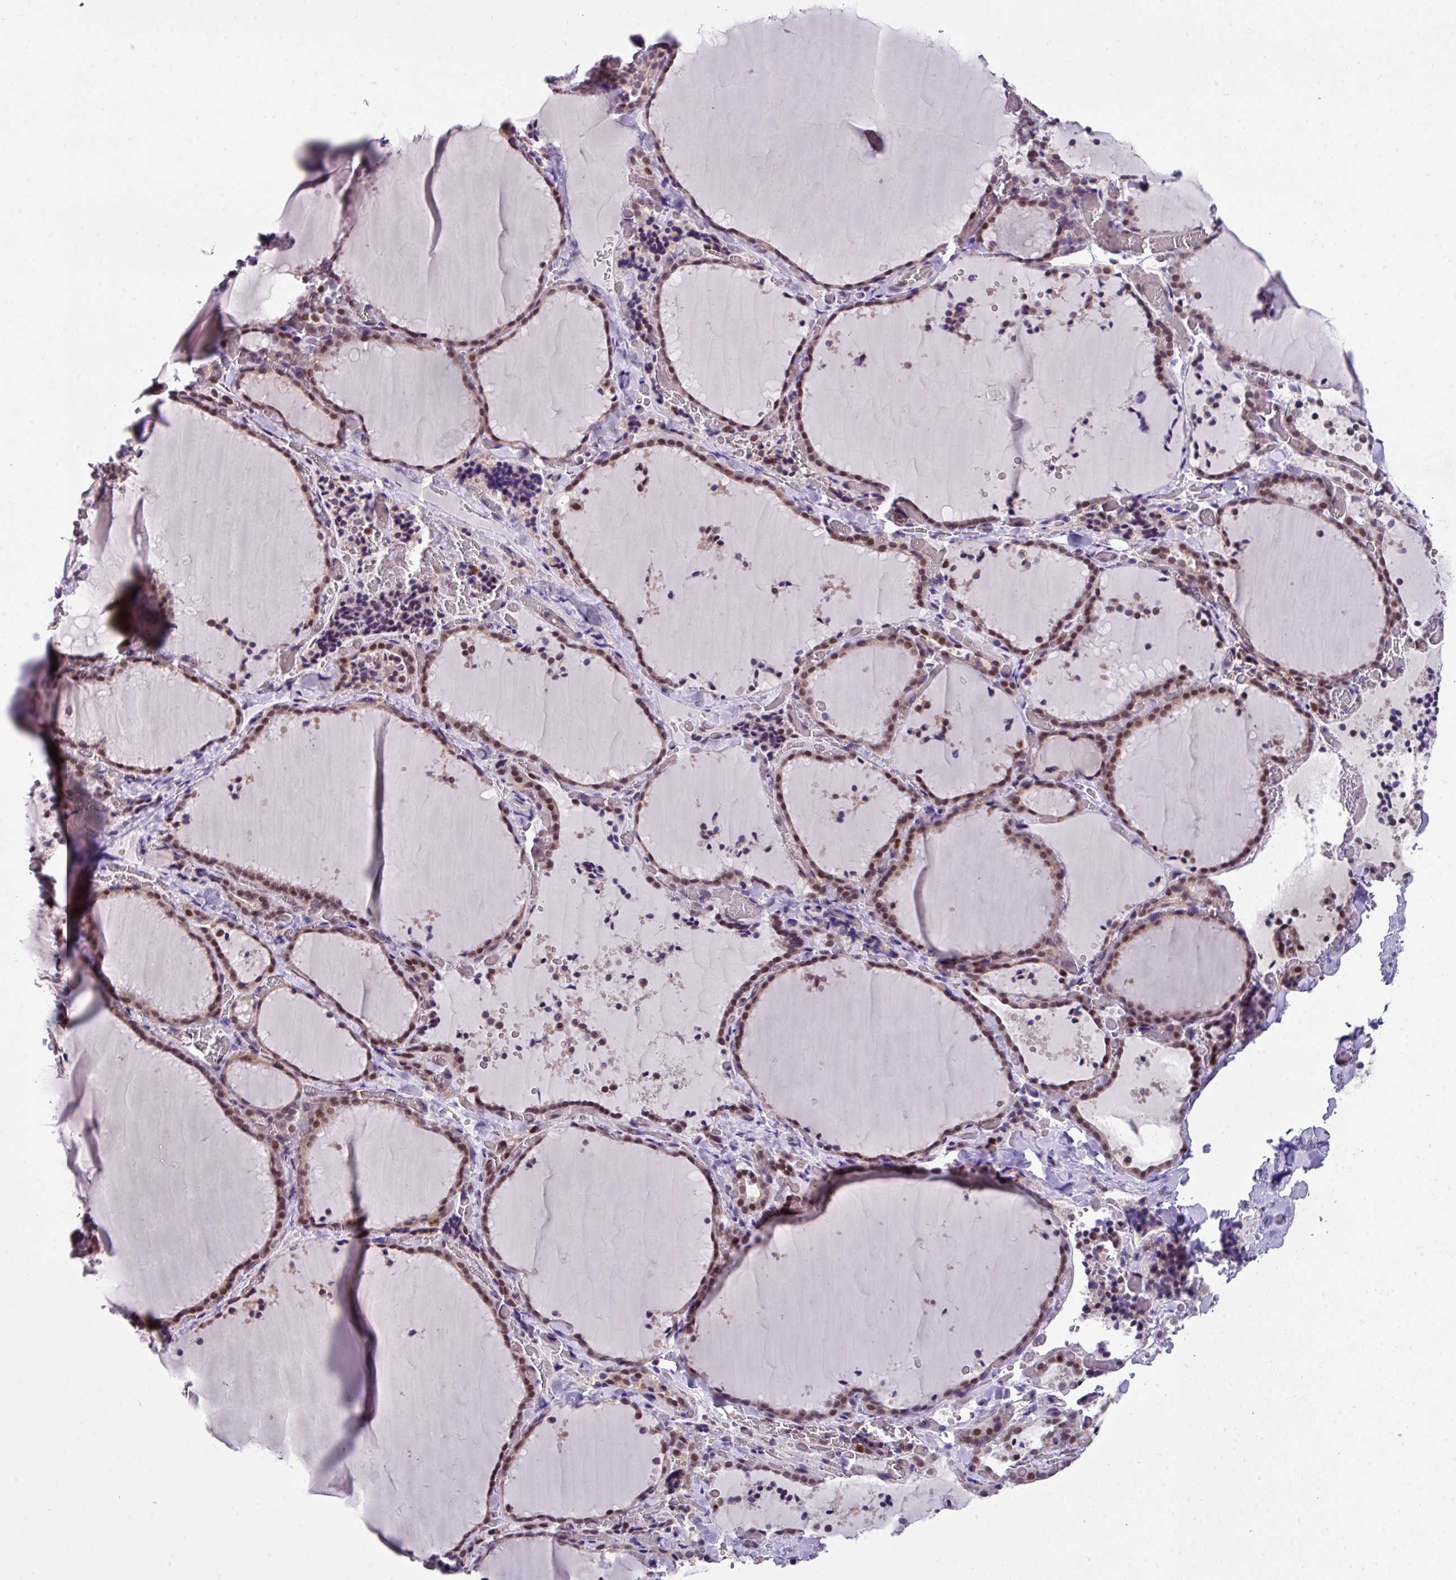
{"staining": {"intensity": "weak", "quantity": "25%-75%", "location": "nuclear"}, "tissue": "thyroid gland", "cell_type": "Glandular cells", "image_type": "normal", "snomed": [{"axis": "morphology", "description": "Normal tissue, NOS"}, {"axis": "topography", "description": "Thyroid gland"}], "caption": "Protein staining by IHC shows weak nuclear staining in approximately 25%-75% of glandular cells in benign thyroid gland.", "gene": "ZFP3", "patient": {"sex": "female", "age": 22}}